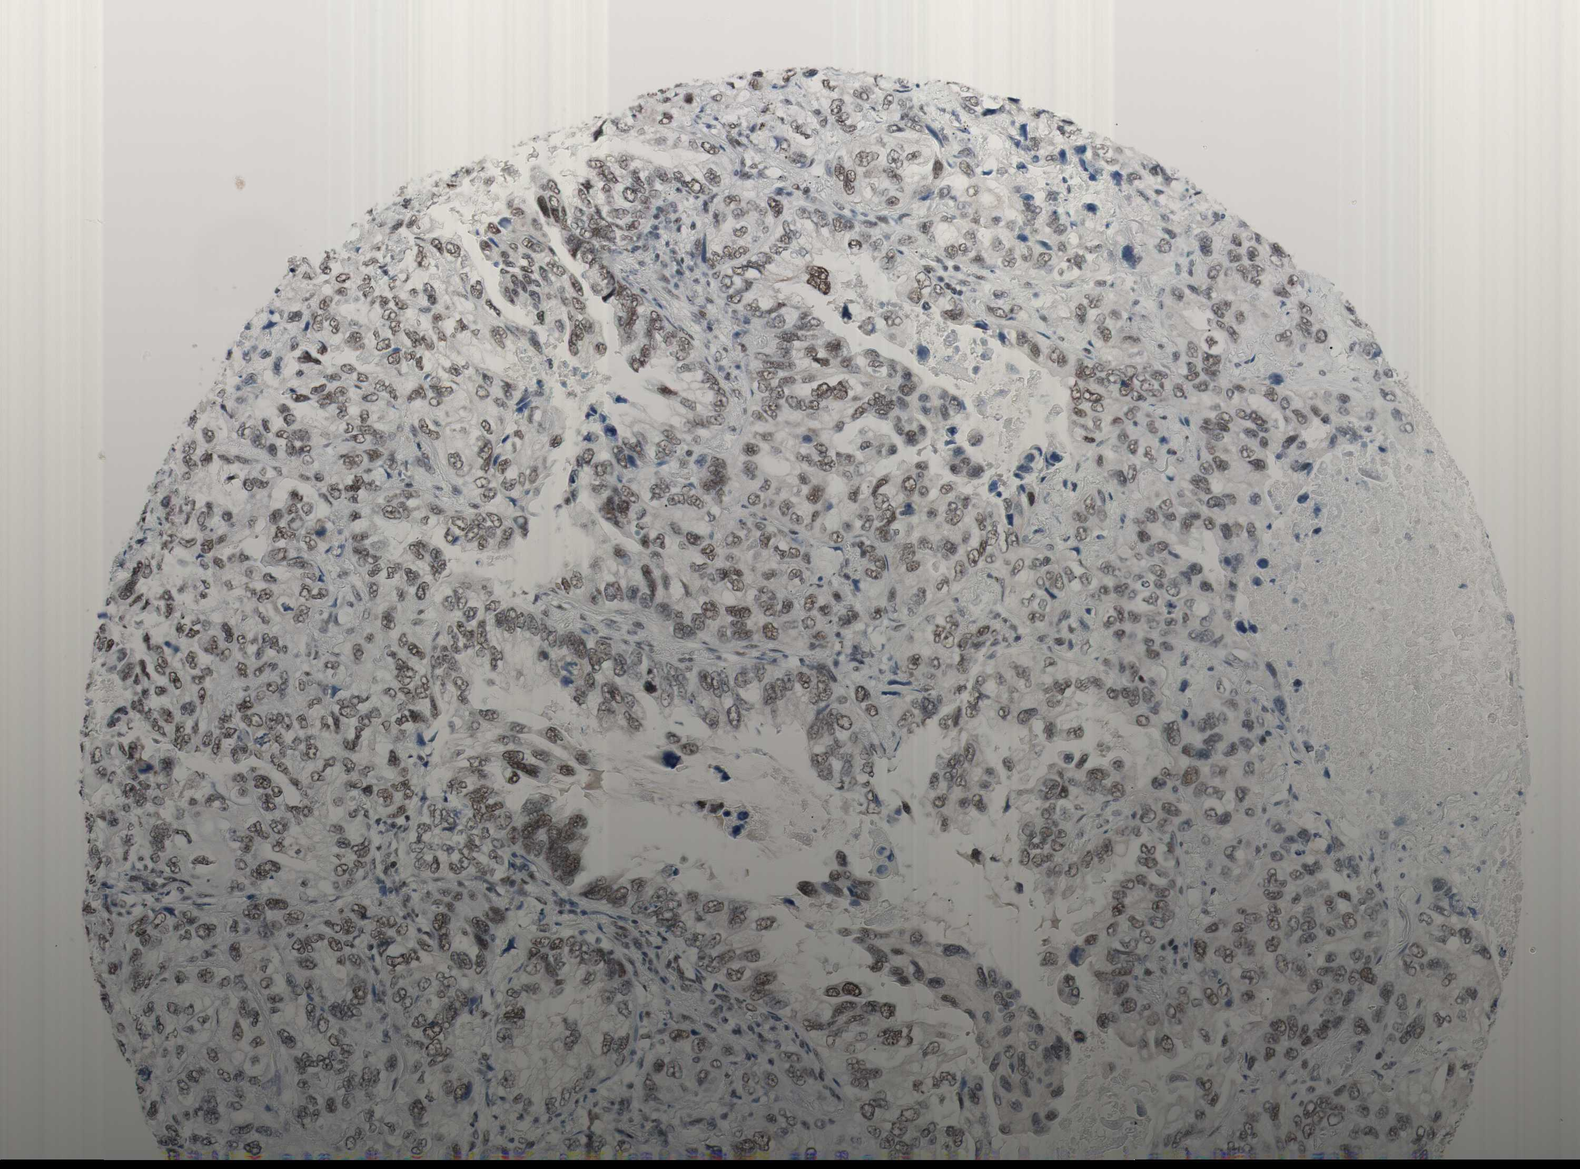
{"staining": {"intensity": "moderate", "quantity": "25%-75%", "location": "nuclear"}, "tissue": "lung cancer", "cell_type": "Tumor cells", "image_type": "cancer", "snomed": [{"axis": "morphology", "description": "Squamous cell carcinoma, NOS"}, {"axis": "topography", "description": "Lung"}], "caption": "This is a histology image of immunohistochemistry (IHC) staining of lung cancer, which shows moderate expression in the nuclear of tumor cells.", "gene": "ARID1A", "patient": {"sex": "female", "age": 73}}